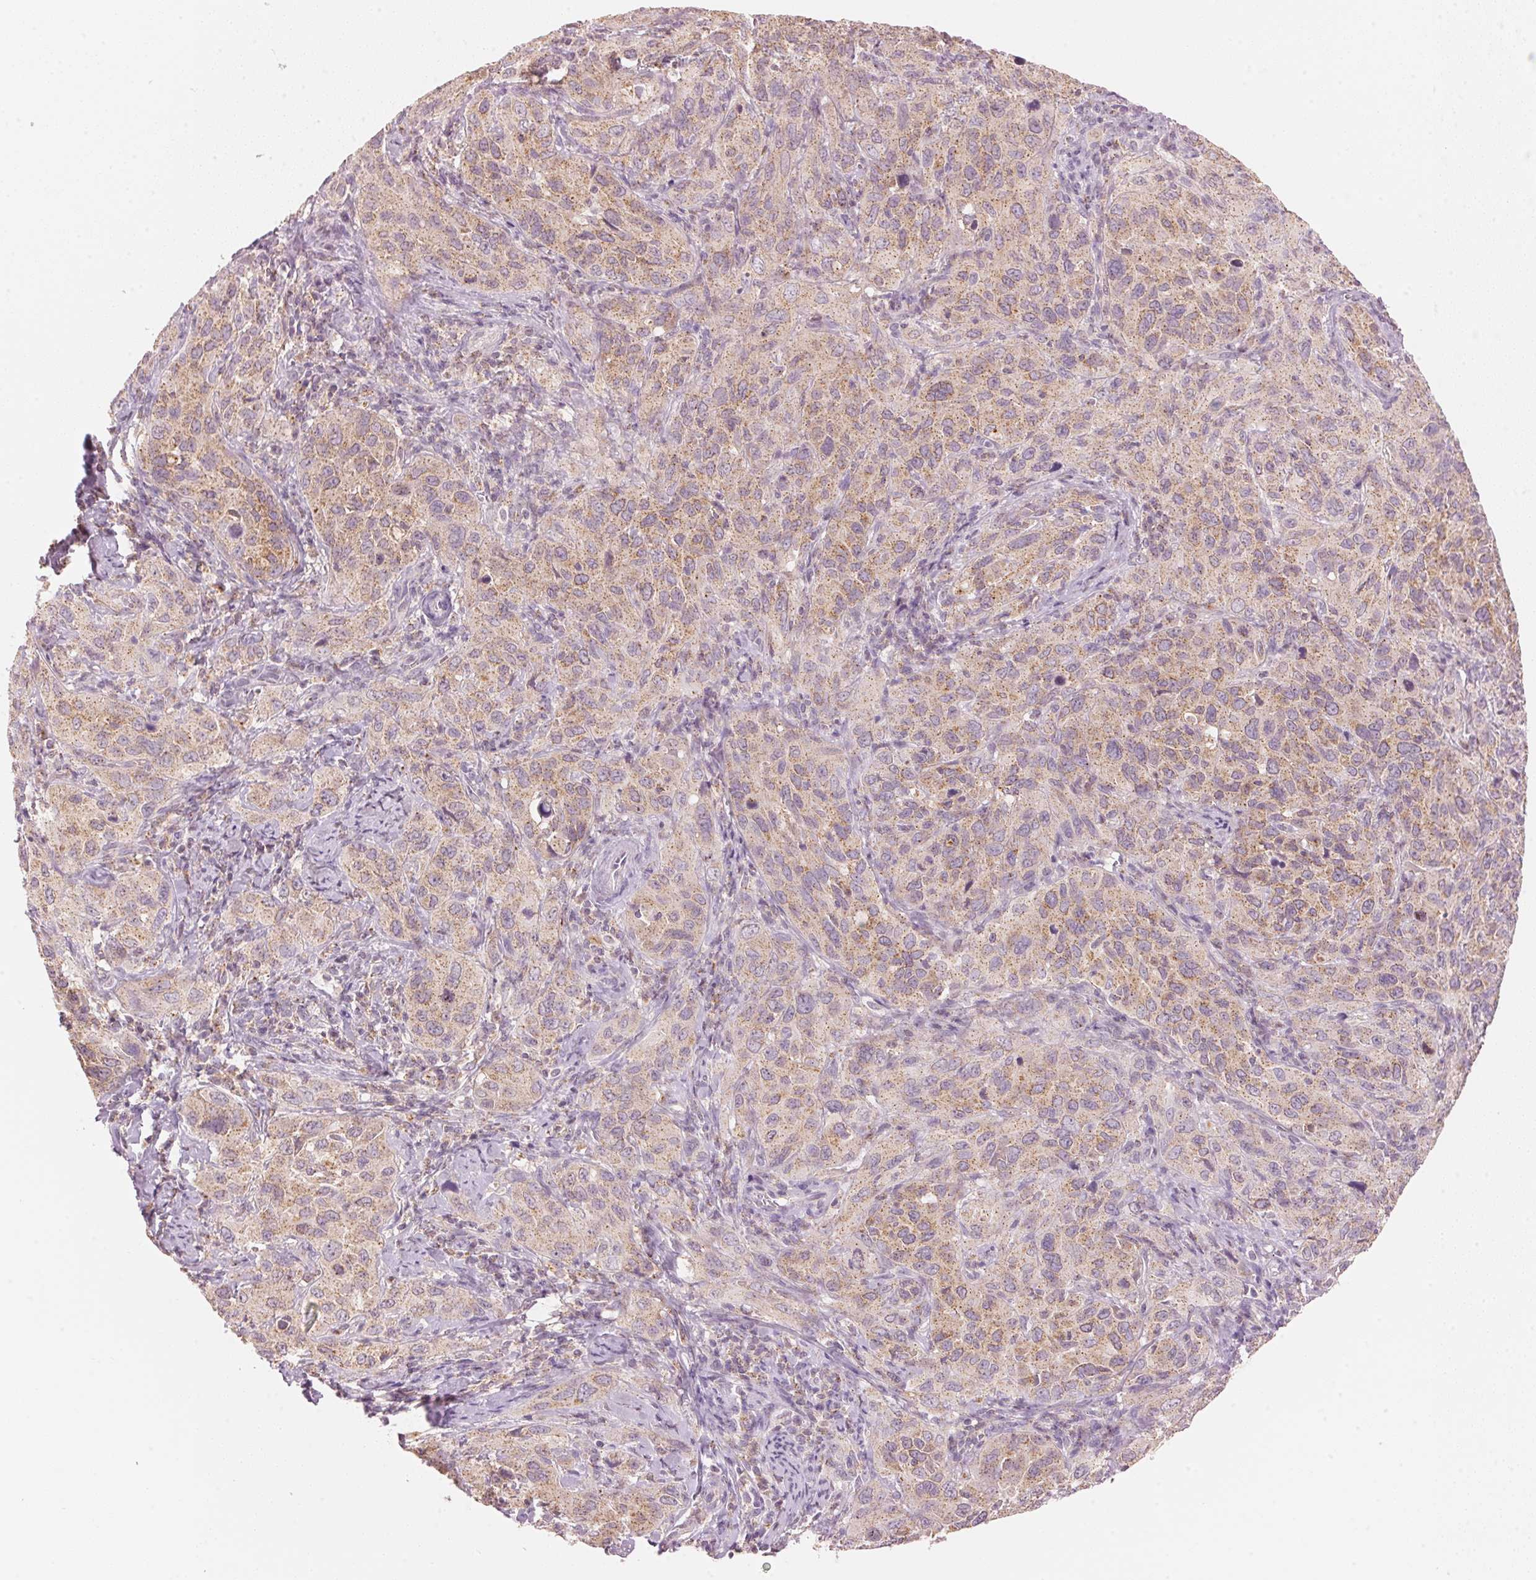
{"staining": {"intensity": "weak", "quantity": ">75%", "location": "cytoplasmic/membranous"}, "tissue": "cervical cancer", "cell_type": "Tumor cells", "image_type": "cancer", "snomed": [{"axis": "morphology", "description": "Normal tissue, NOS"}, {"axis": "morphology", "description": "Squamous cell carcinoma, NOS"}, {"axis": "topography", "description": "Cervix"}], "caption": "Immunohistochemistry (IHC) histopathology image of cervical cancer (squamous cell carcinoma) stained for a protein (brown), which displays low levels of weak cytoplasmic/membranous expression in approximately >75% of tumor cells.", "gene": "HOXB13", "patient": {"sex": "female", "age": 51}}